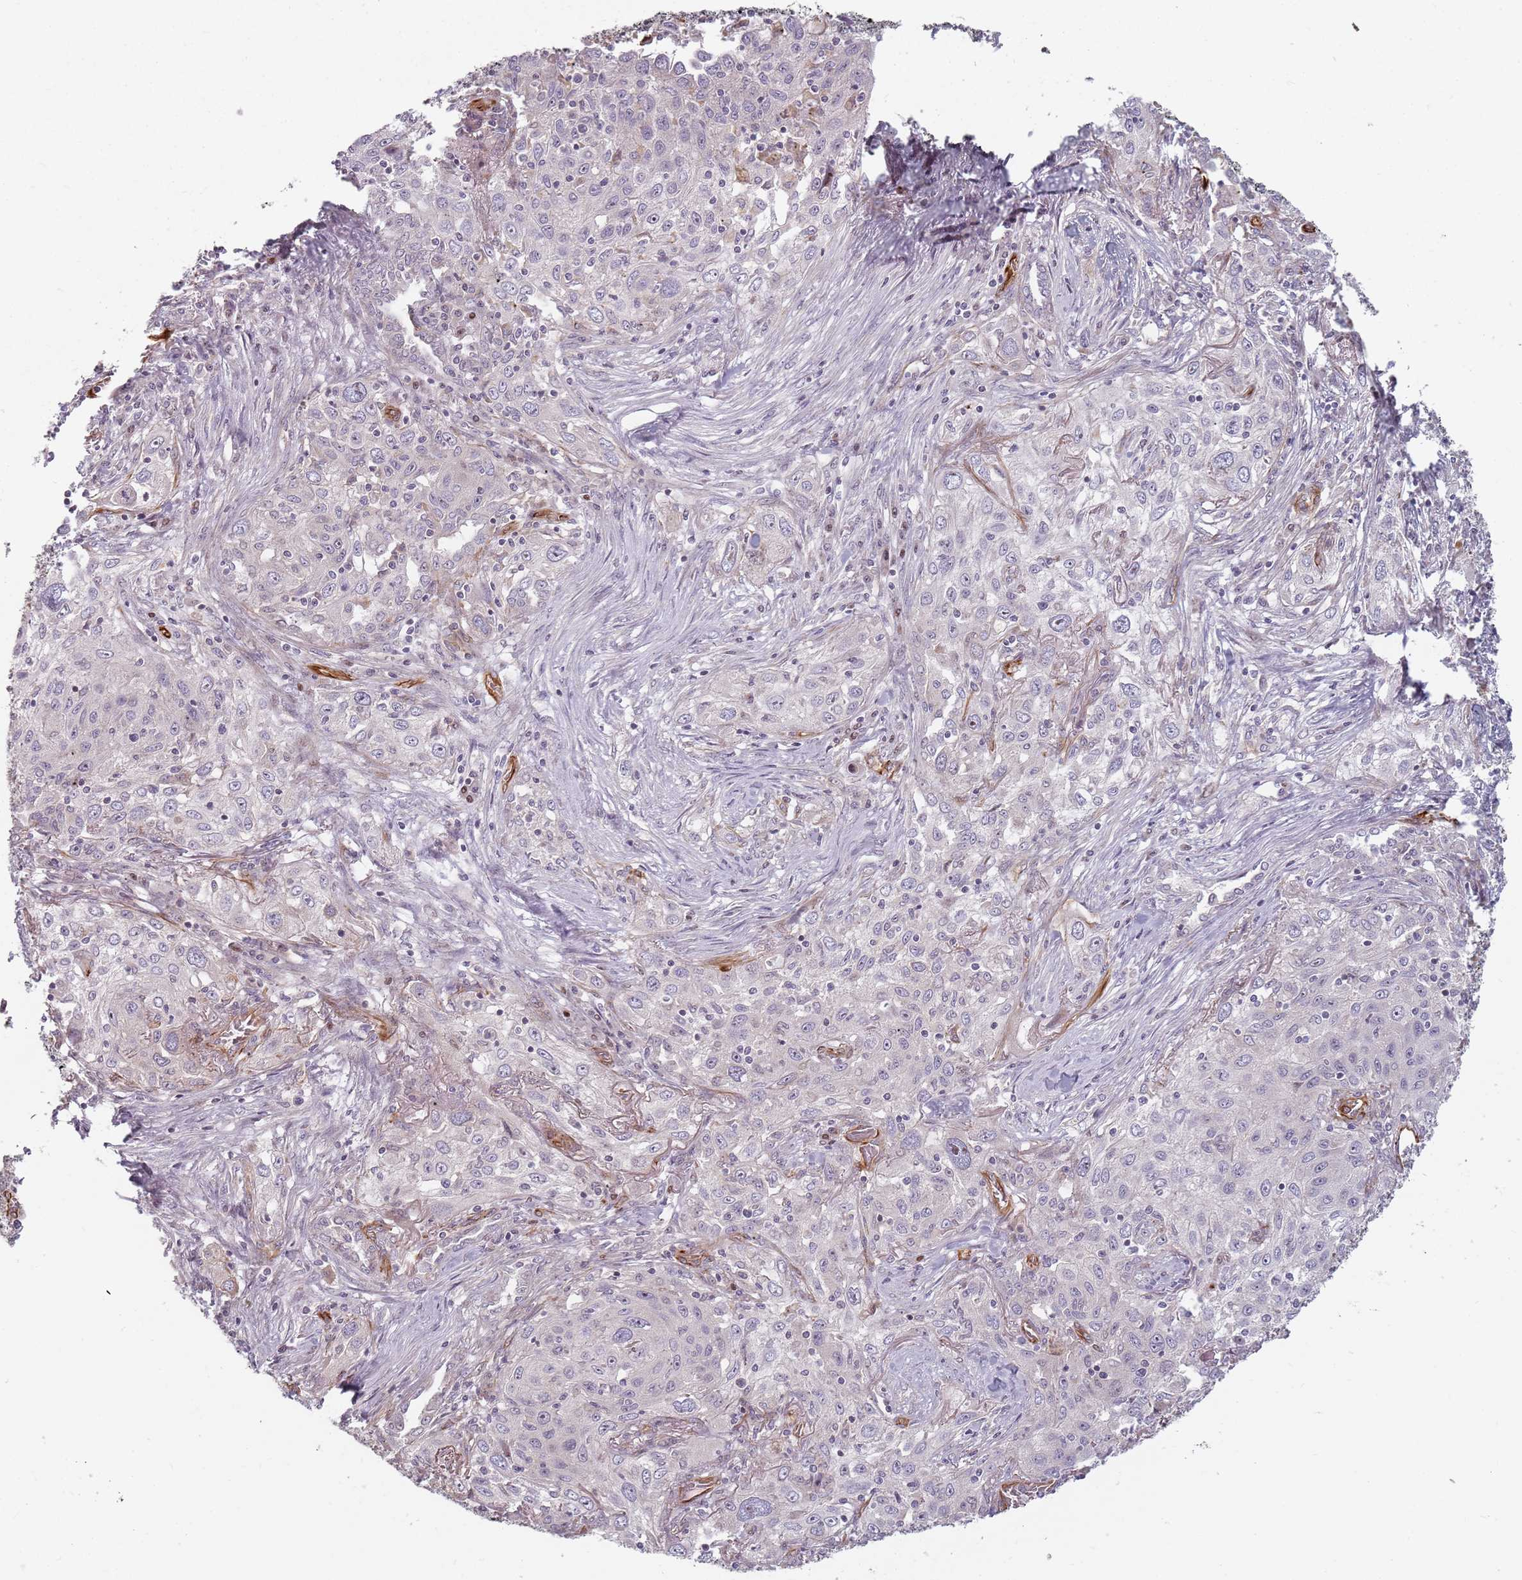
{"staining": {"intensity": "negative", "quantity": "none", "location": "none"}, "tissue": "lung cancer", "cell_type": "Tumor cells", "image_type": "cancer", "snomed": [{"axis": "morphology", "description": "Squamous cell carcinoma, NOS"}, {"axis": "topography", "description": "Lung"}], "caption": "The image demonstrates no significant staining in tumor cells of lung cancer (squamous cell carcinoma). Brightfield microscopy of immunohistochemistry stained with DAB (3,3'-diaminobenzidine) (brown) and hematoxylin (blue), captured at high magnification.", "gene": "GAS2L3", "patient": {"sex": "female", "age": 69}}